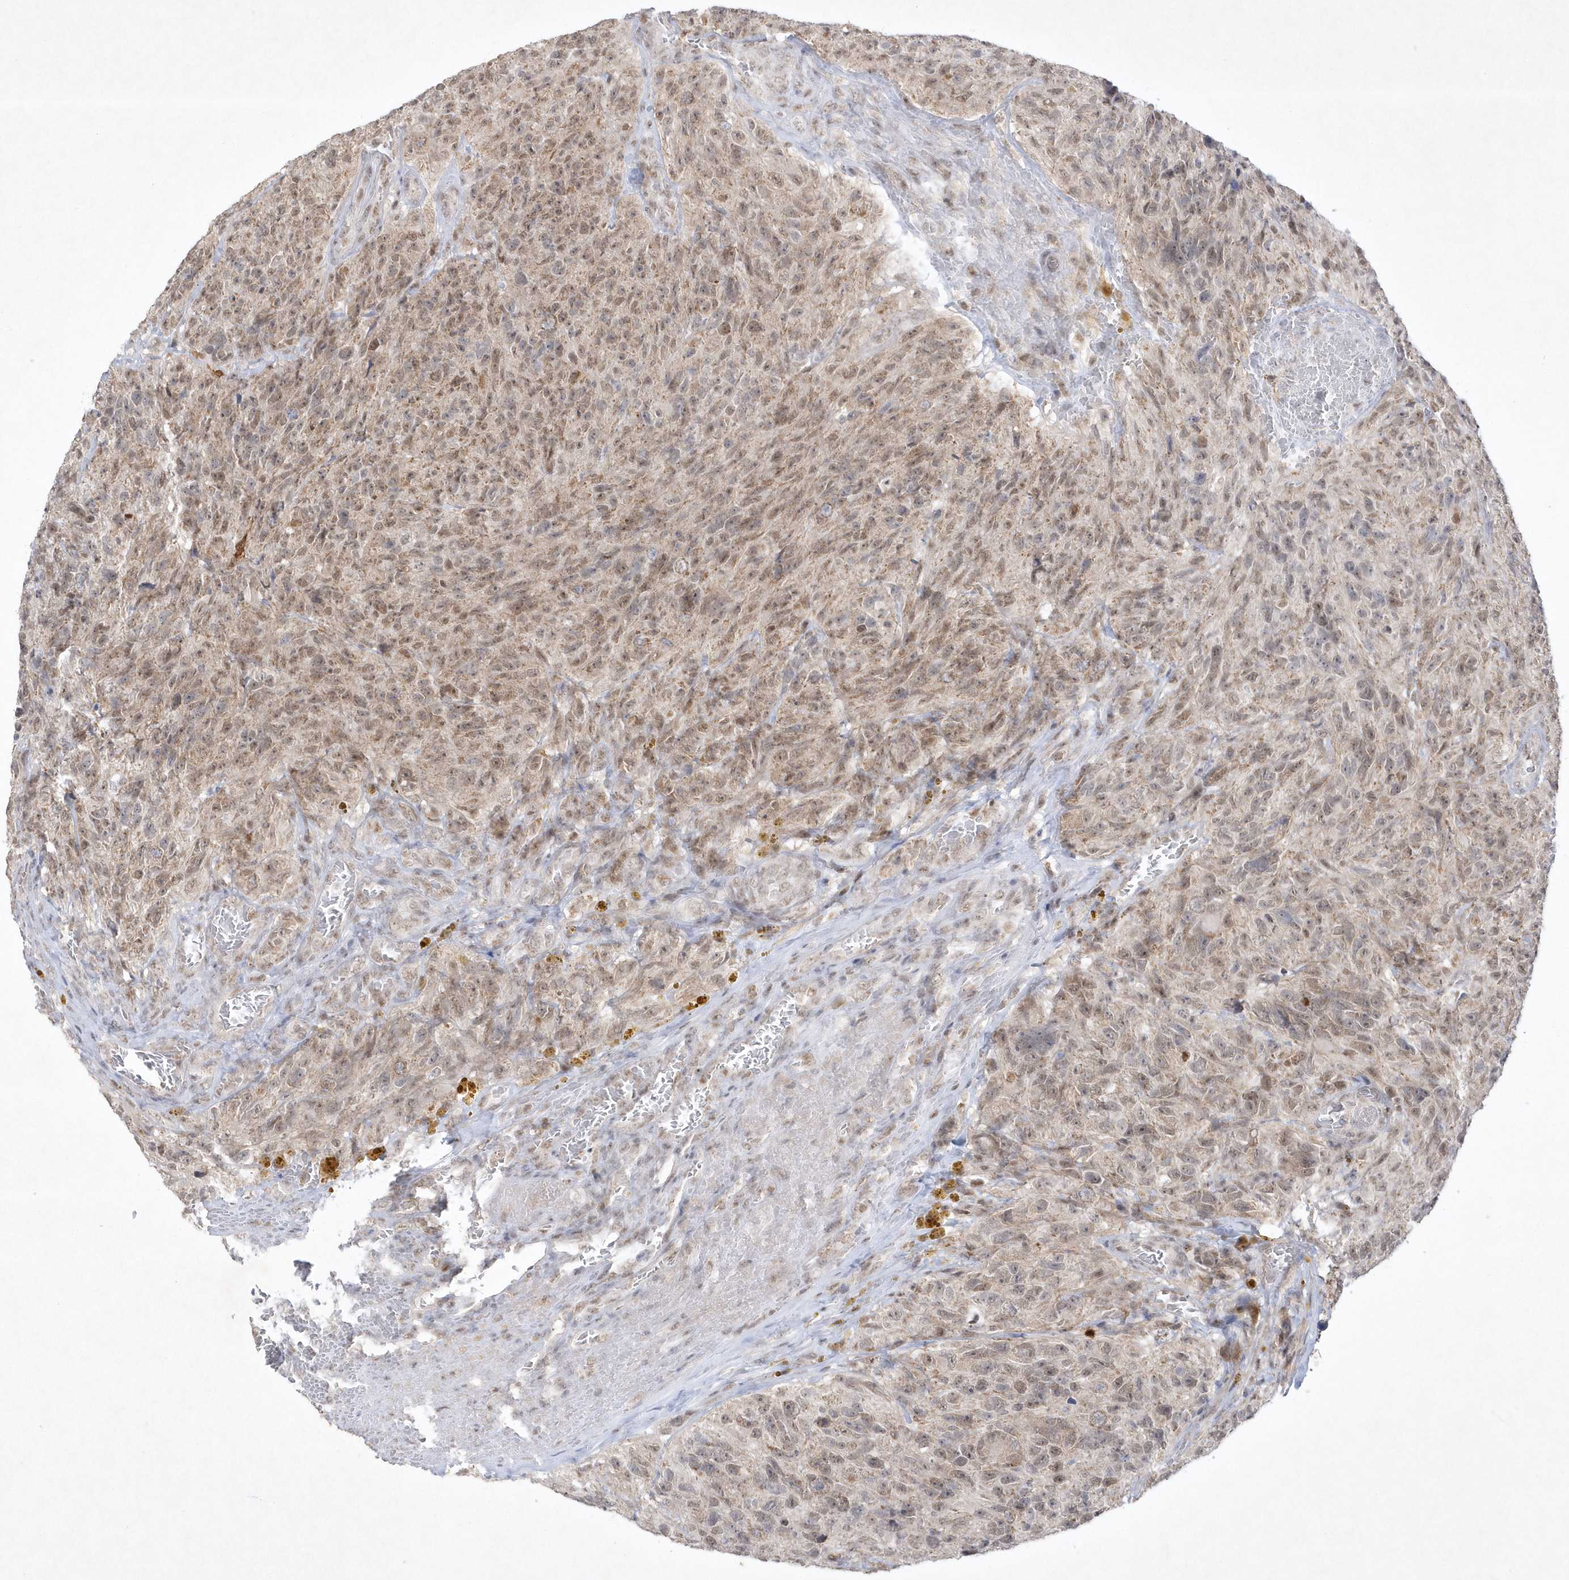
{"staining": {"intensity": "moderate", "quantity": ">75%", "location": "nuclear"}, "tissue": "glioma", "cell_type": "Tumor cells", "image_type": "cancer", "snomed": [{"axis": "morphology", "description": "Glioma, malignant, High grade"}, {"axis": "topography", "description": "Brain"}], "caption": "Malignant high-grade glioma stained with immunohistochemistry demonstrates moderate nuclear staining in about >75% of tumor cells. (IHC, brightfield microscopy, high magnification).", "gene": "CPSF3", "patient": {"sex": "male", "age": 69}}